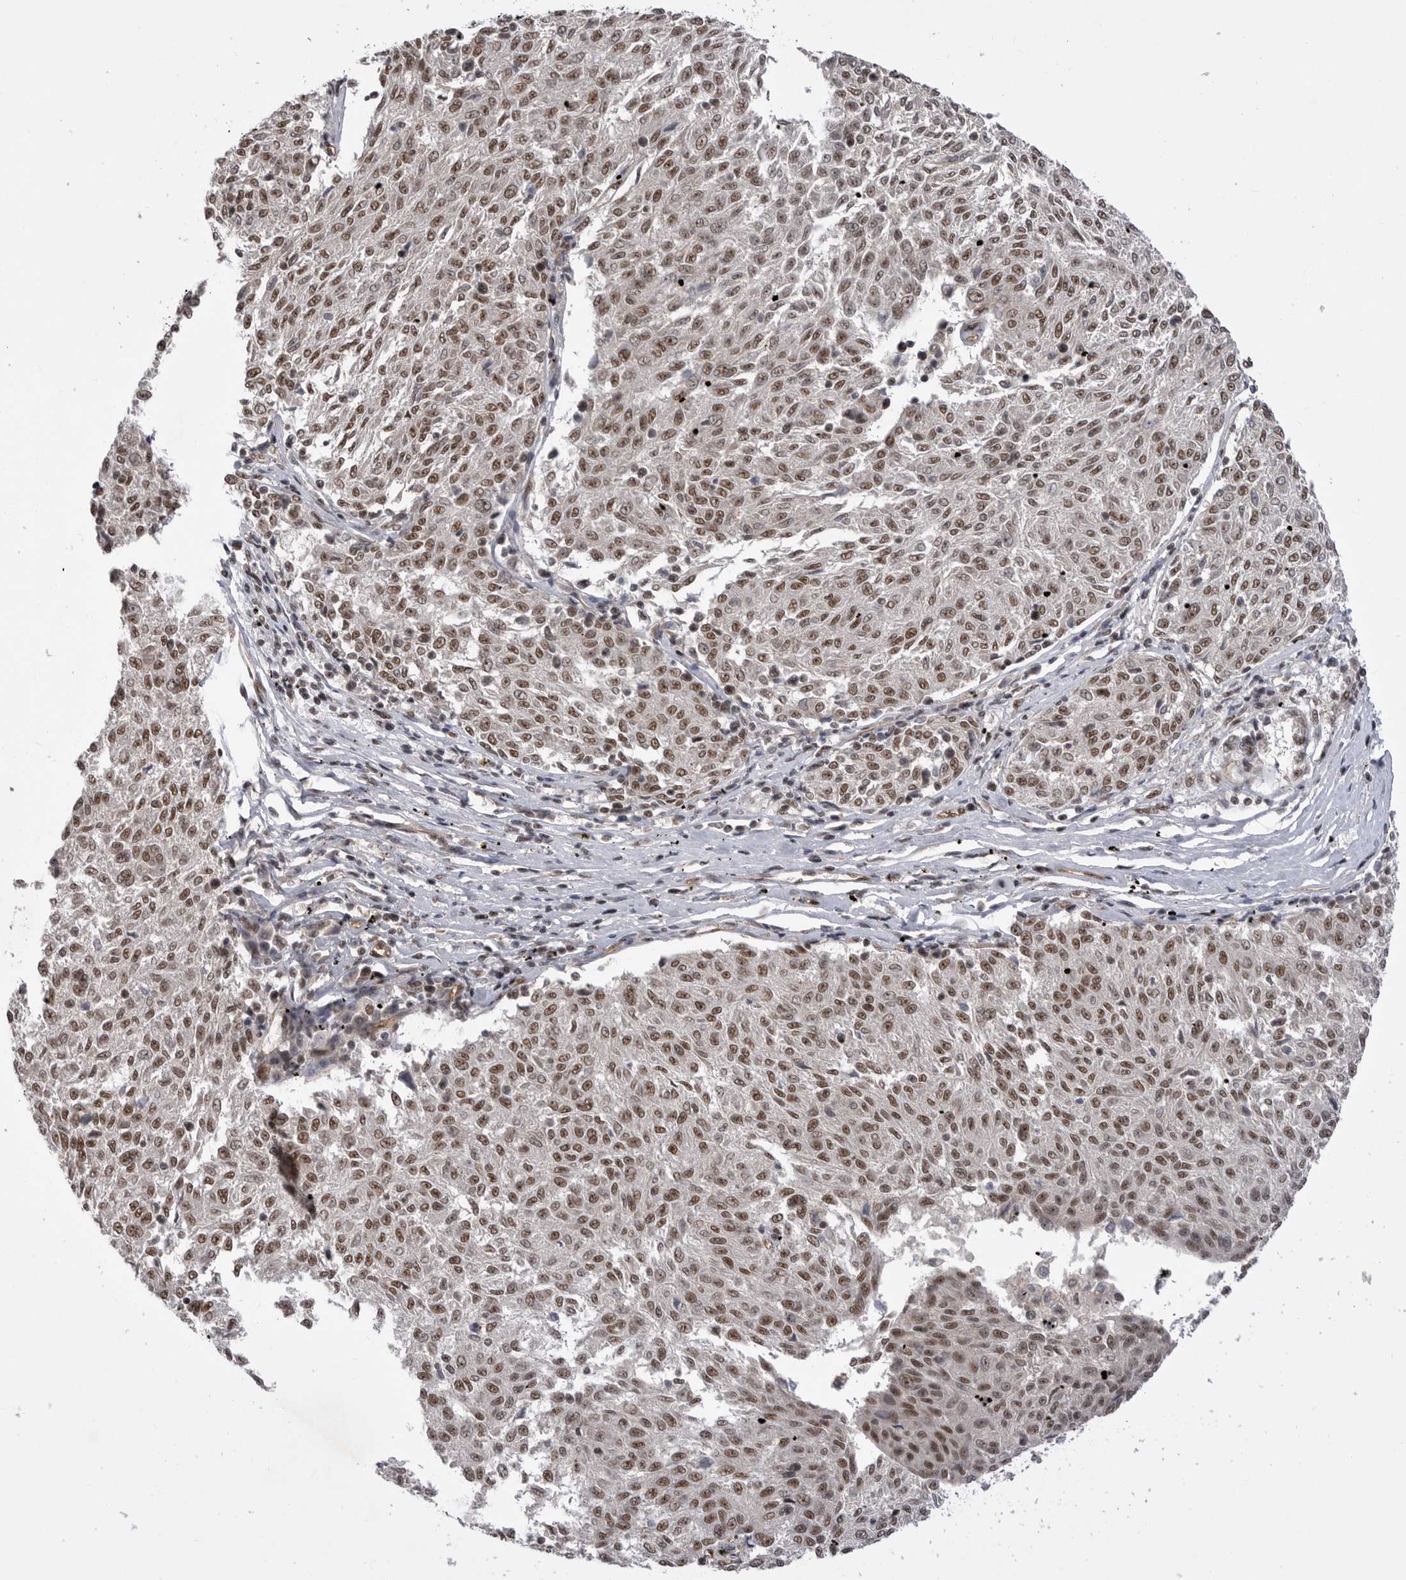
{"staining": {"intensity": "moderate", "quantity": ">75%", "location": "nuclear"}, "tissue": "melanoma", "cell_type": "Tumor cells", "image_type": "cancer", "snomed": [{"axis": "morphology", "description": "Malignant melanoma, NOS"}, {"axis": "topography", "description": "Skin"}], "caption": "This histopathology image displays malignant melanoma stained with immunohistochemistry to label a protein in brown. The nuclear of tumor cells show moderate positivity for the protein. Nuclei are counter-stained blue.", "gene": "PPP1R8", "patient": {"sex": "female", "age": 72}}